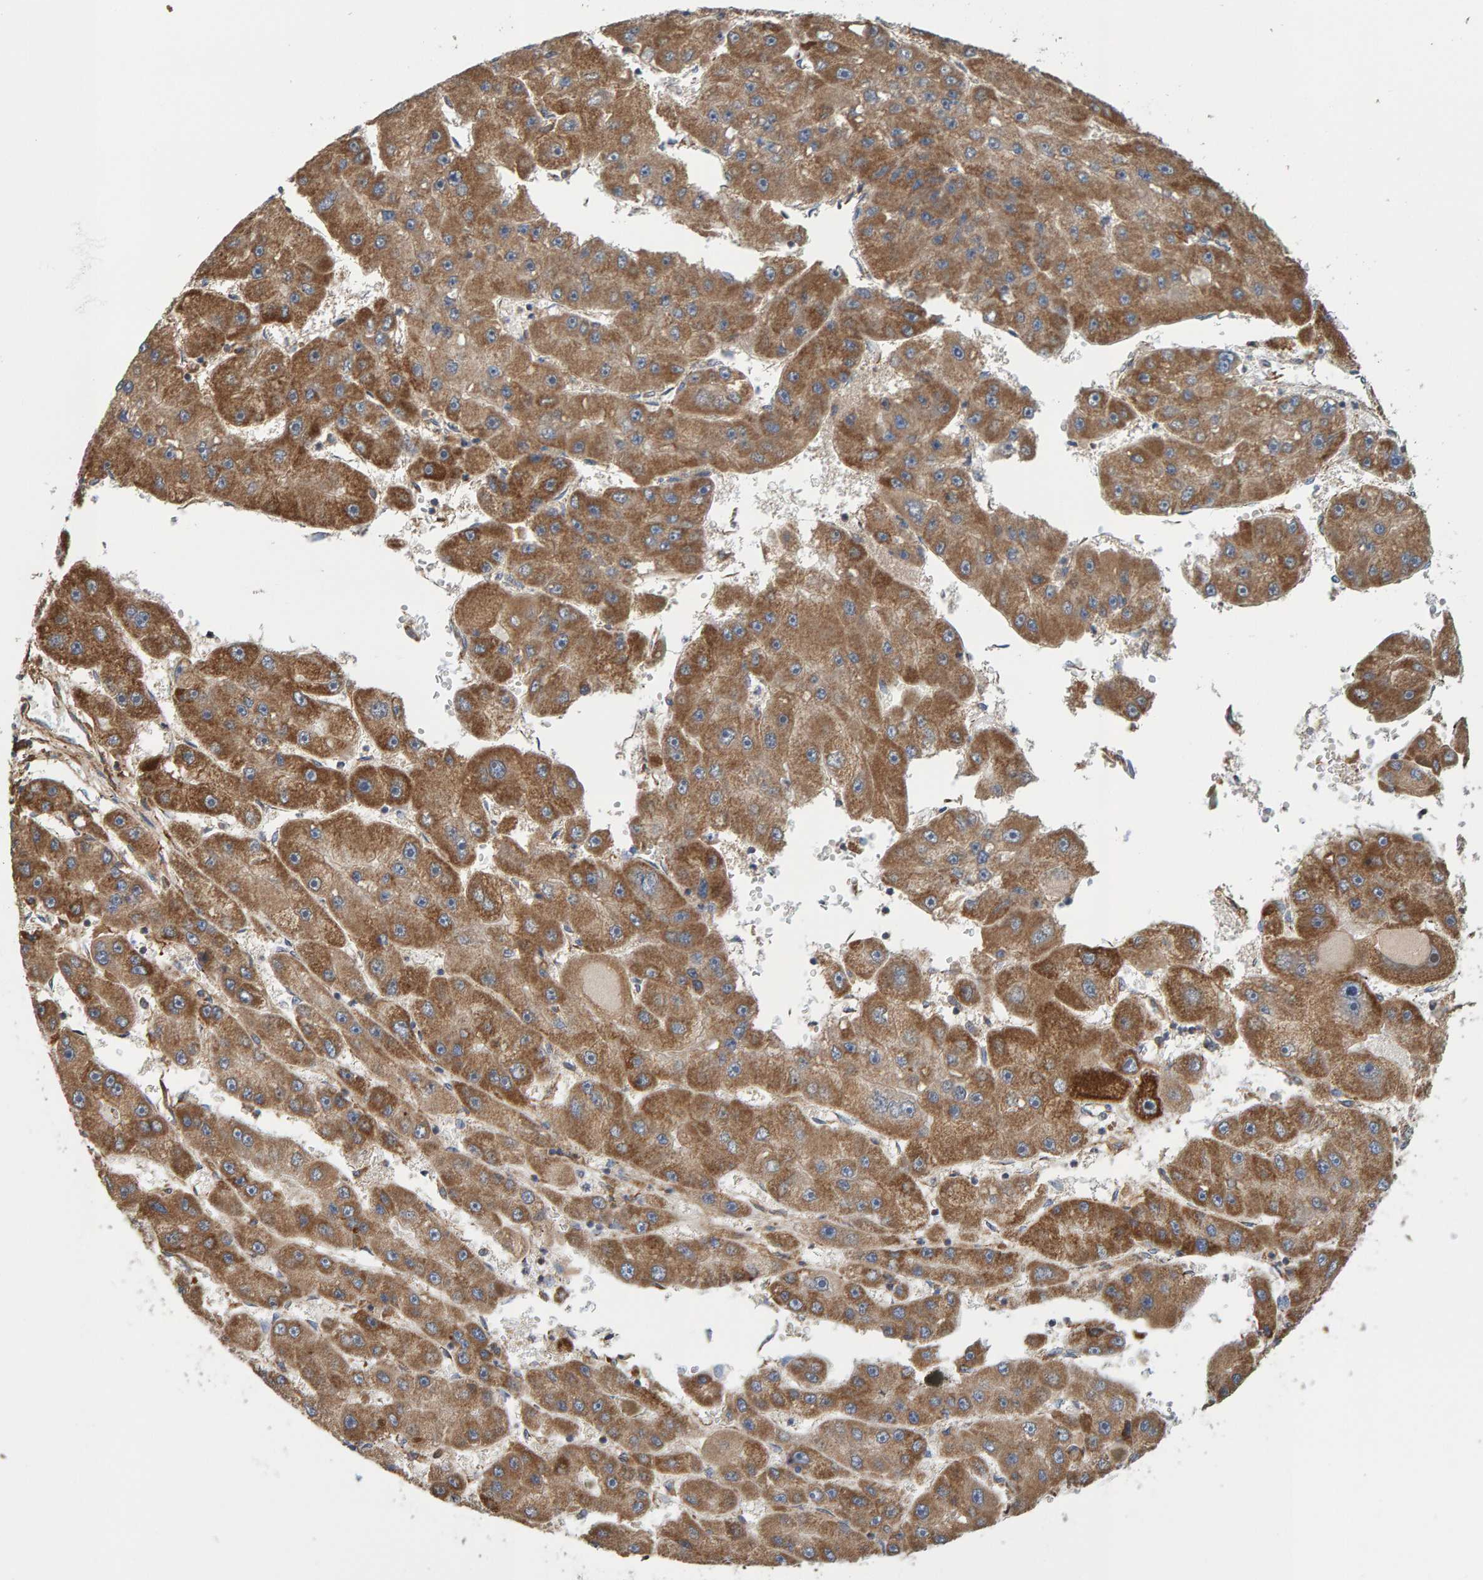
{"staining": {"intensity": "strong", "quantity": ">75%", "location": "cytoplasmic/membranous"}, "tissue": "liver cancer", "cell_type": "Tumor cells", "image_type": "cancer", "snomed": [{"axis": "morphology", "description": "Carcinoma, Hepatocellular, NOS"}, {"axis": "topography", "description": "Liver"}], "caption": "Liver cancer was stained to show a protein in brown. There is high levels of strong cytoplasmic/membranous expression in approximately >75% of tumor cells.", "gene": "MRPL45", "patient": {"sex": "female", "age": 61}}